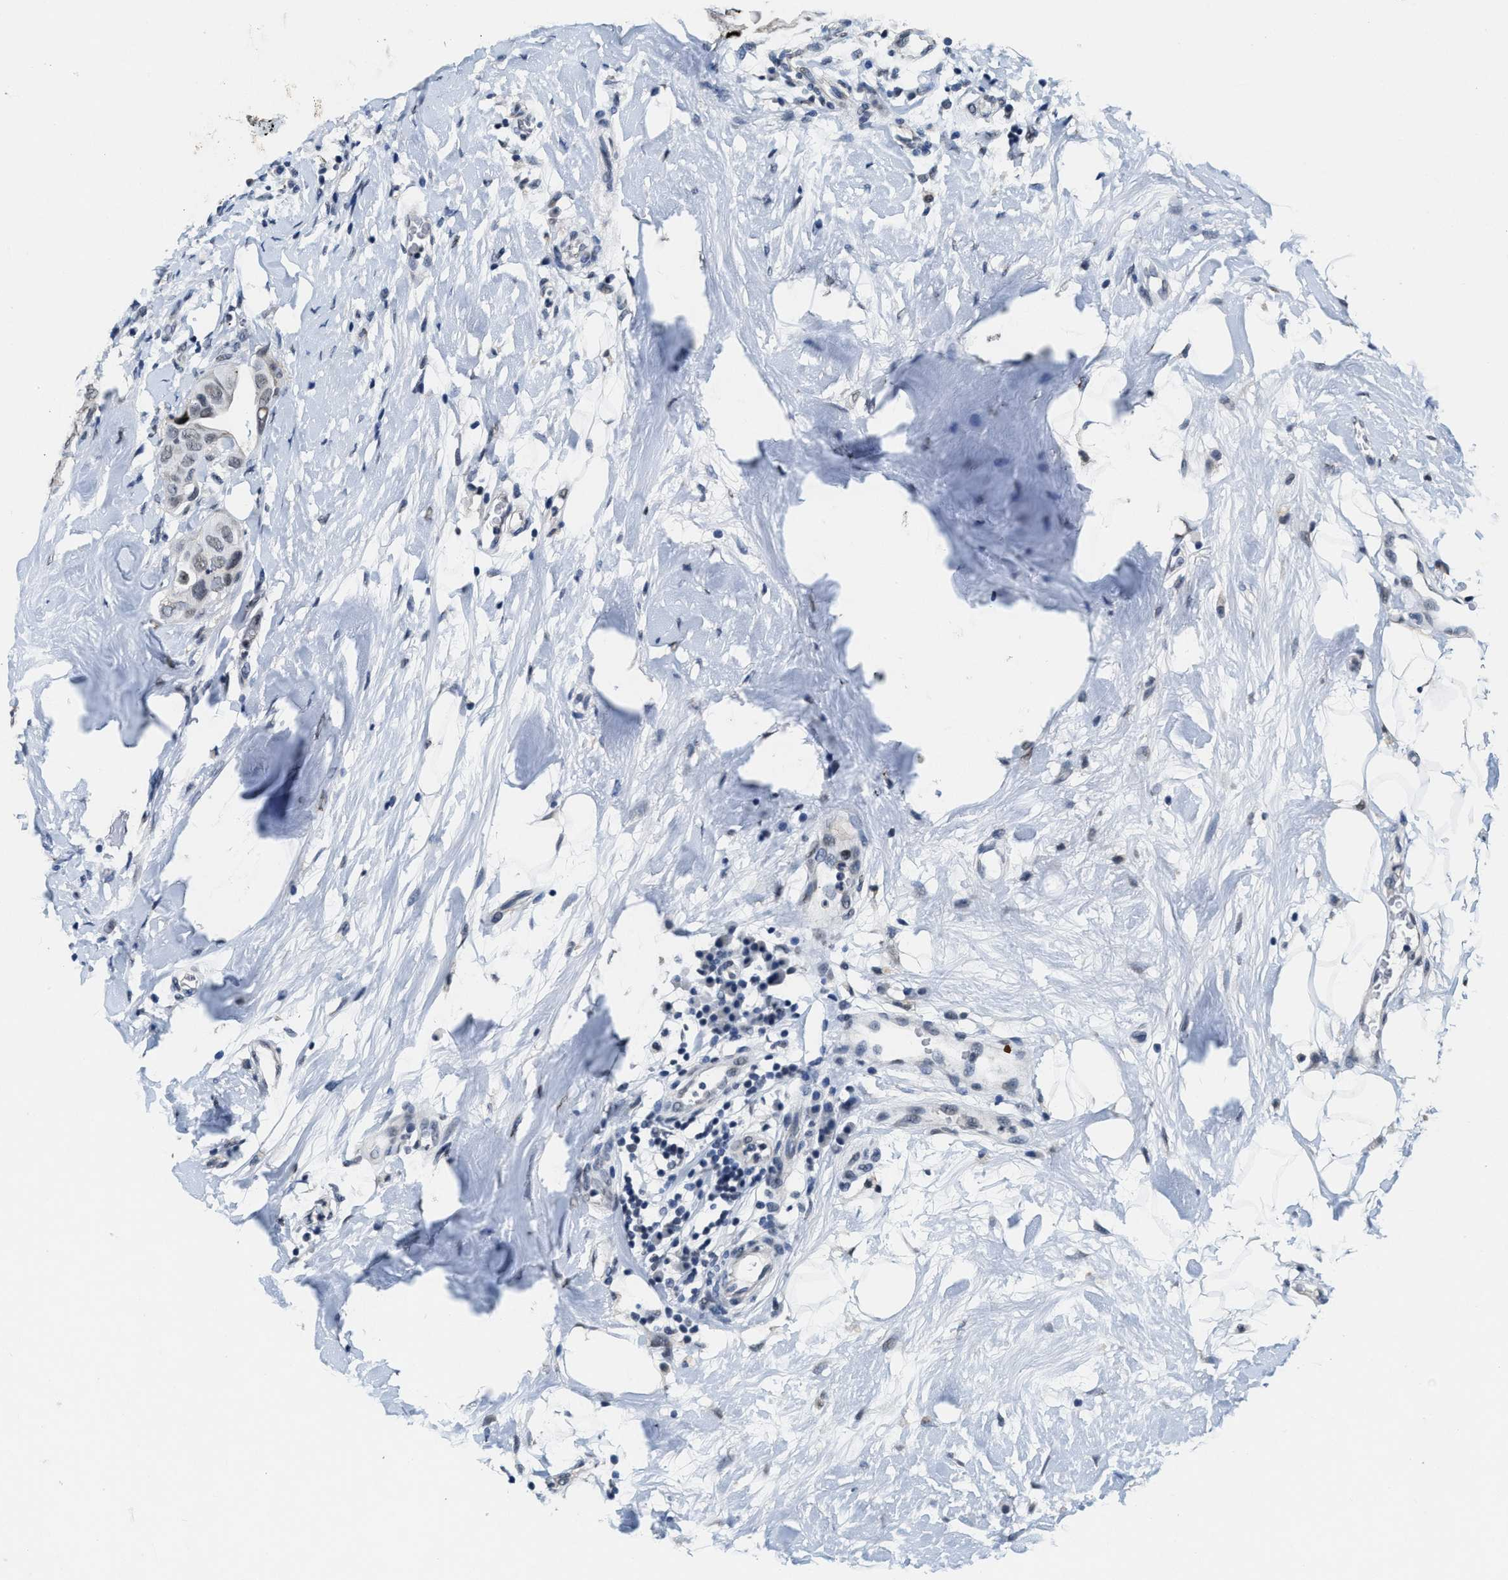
{"staining": {"intensity": "strong", "quantity": "25%-75%", "location": "cytoplasmic/membranous"}, "tissue": "breast cancer", "cell_type": "Tumor cells", "image_type": "cancer", "snomed": [{"axis": "morphology", "description": "Duct carcinoma"}, {"axis": "topography", "description": "Breast"}], "caption": "Tumor cells show high levels of strong cytoplasmic/membranous positivity in approximately 25%-75% of cells in breast infiltrating ductal carcinoma. The staining was performed using DAB (3,3'-diaminobenzidine) to visualize the protein expression in brown, while the nuclei were stained in blue with hematoxylin (Magnification: 20x).", "gene": "SUPT16H", "patient": {"sex": "female", "age": 40}}